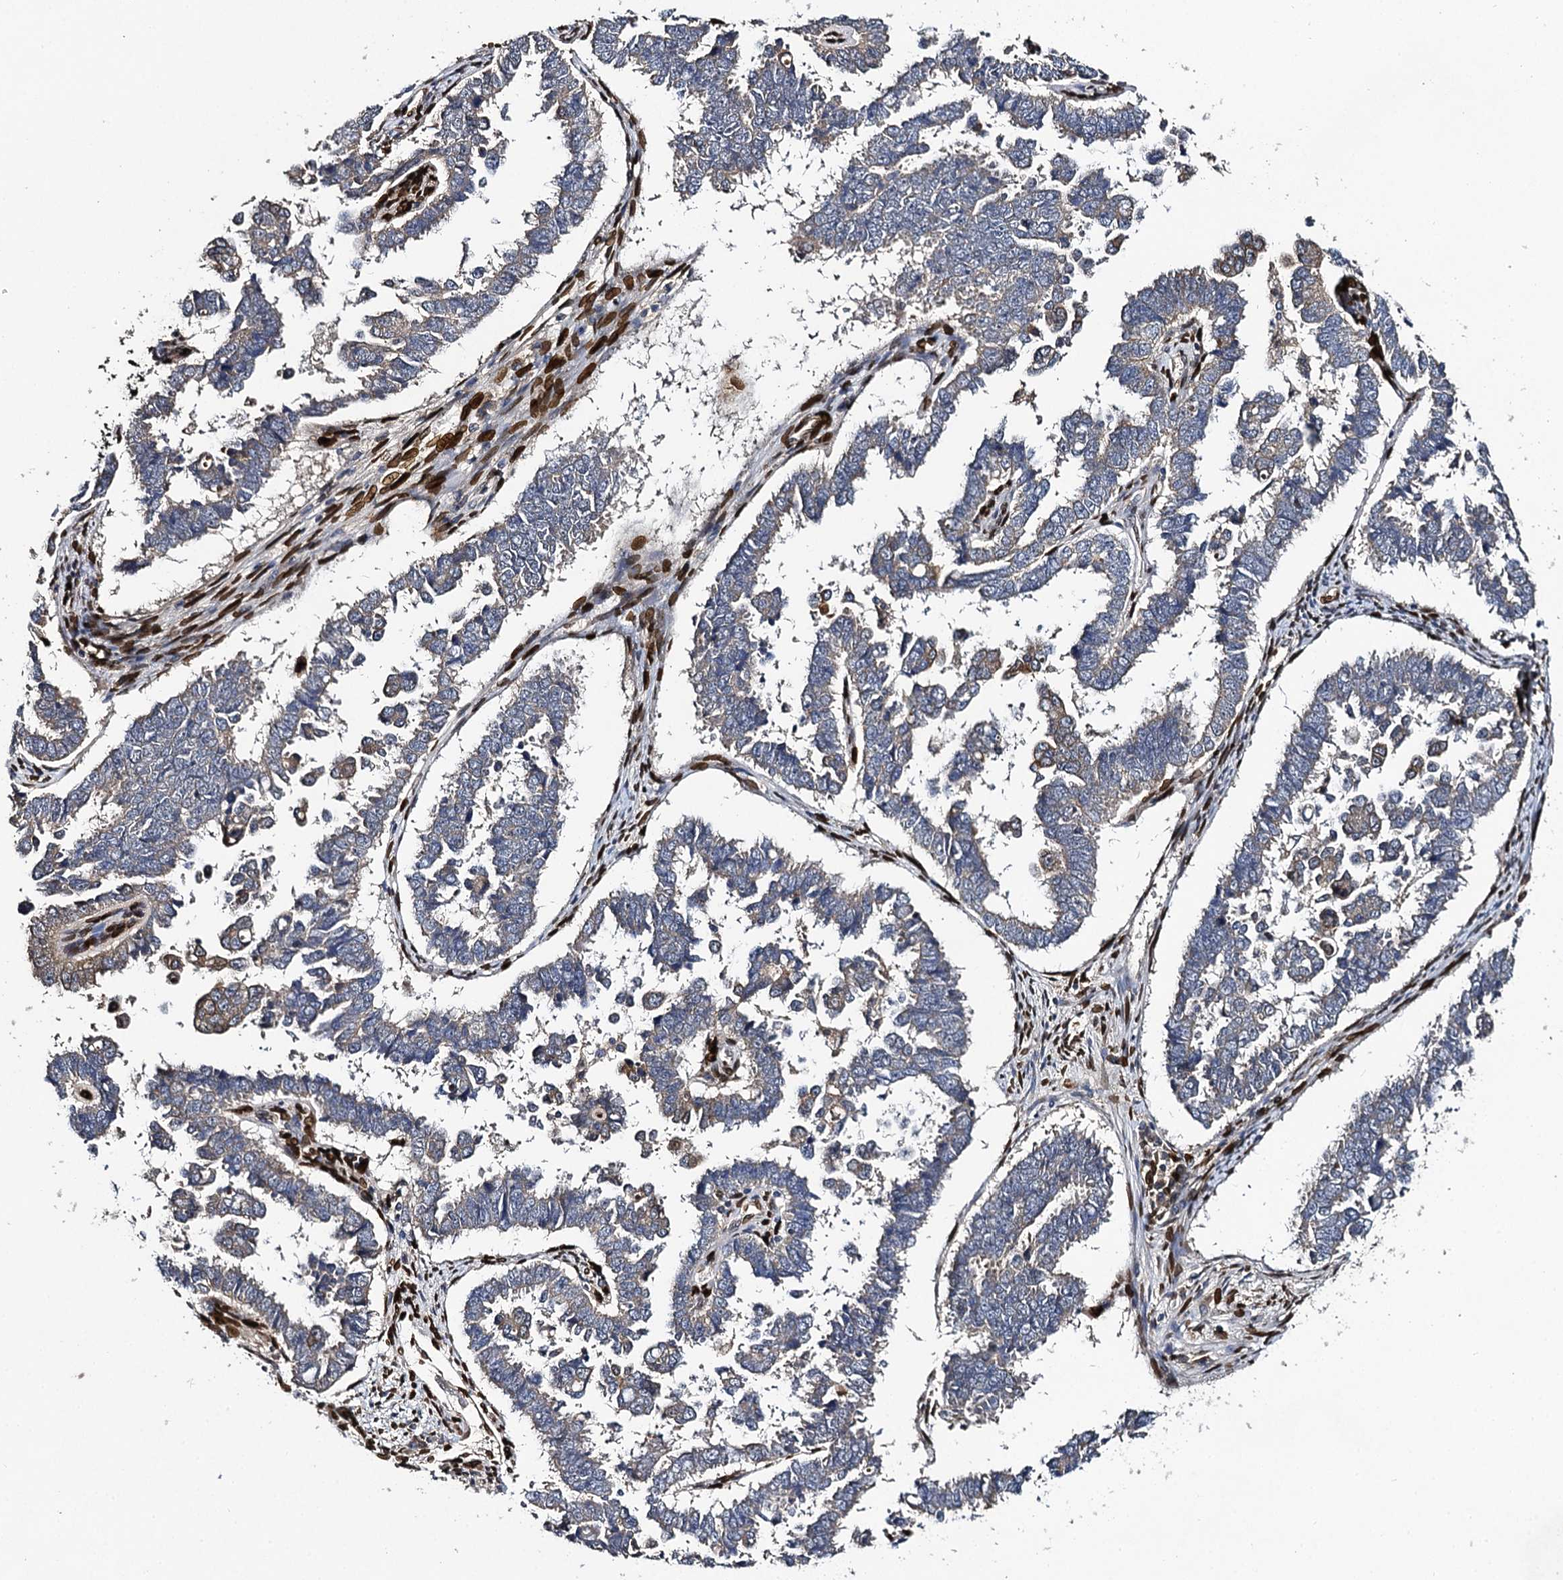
{"staining": {"intensity": "negative", "quantity": "none", "location": "none"}, "tissue": "endometrial cancer", "cell_type": "Tumor cells", "image_type": "cancer", "snomed": [{"axis": "morphology", "description": "Adenocarcinoma, NOS"}, {"axis": "topography", "description": "Endometrium"}], "caption": "An immunohistochemistry (IHC) histopathology image of adenocarcinoma (endometrial) is shown. There is no staining in tumor cells of adenocarcinoma (endometrial).", "gene": "SLC11A2", "patient": {"sex": "female", "age": 75}}